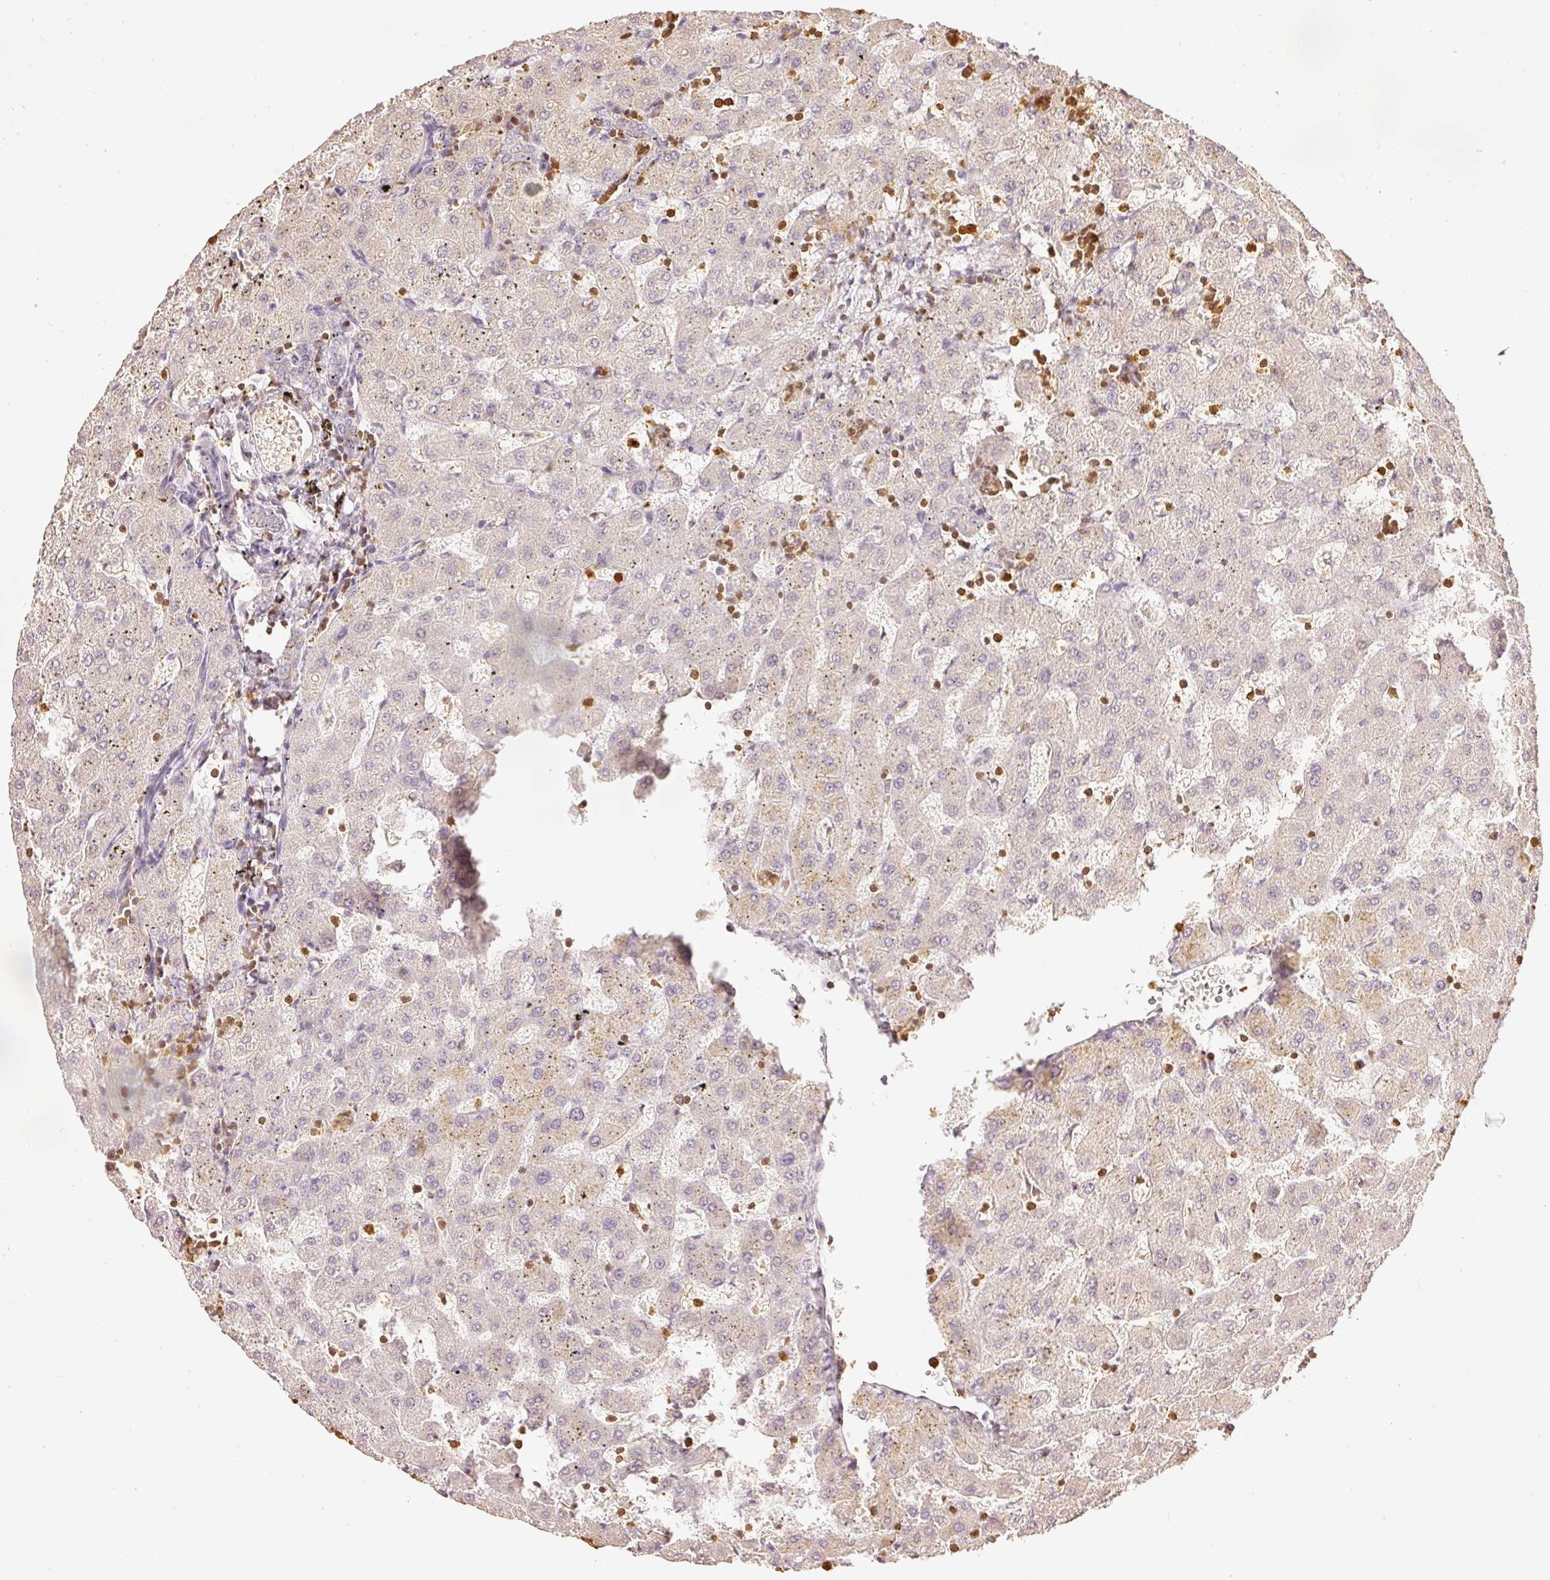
{"staining": {"intensity": "weak", "quantity": "25%-75%", "location": "cytoplasmic/membranous"}, "tissue": "liver", "cell_type": "Cholangiocytes", "image_type": "normal", "snomed": [{"axis": "morphology", "description": "Normal tissue, NOS"}, {"axis": "topography", "description": "Liver"}], "caption": "Liver stained for a protein displays weak cytoplasmic/membranous positivity in cholangiocytes. Nuclei are stained in blue.", "gene": "PFN1", "patient": {"sex": "female", "age": 63}}